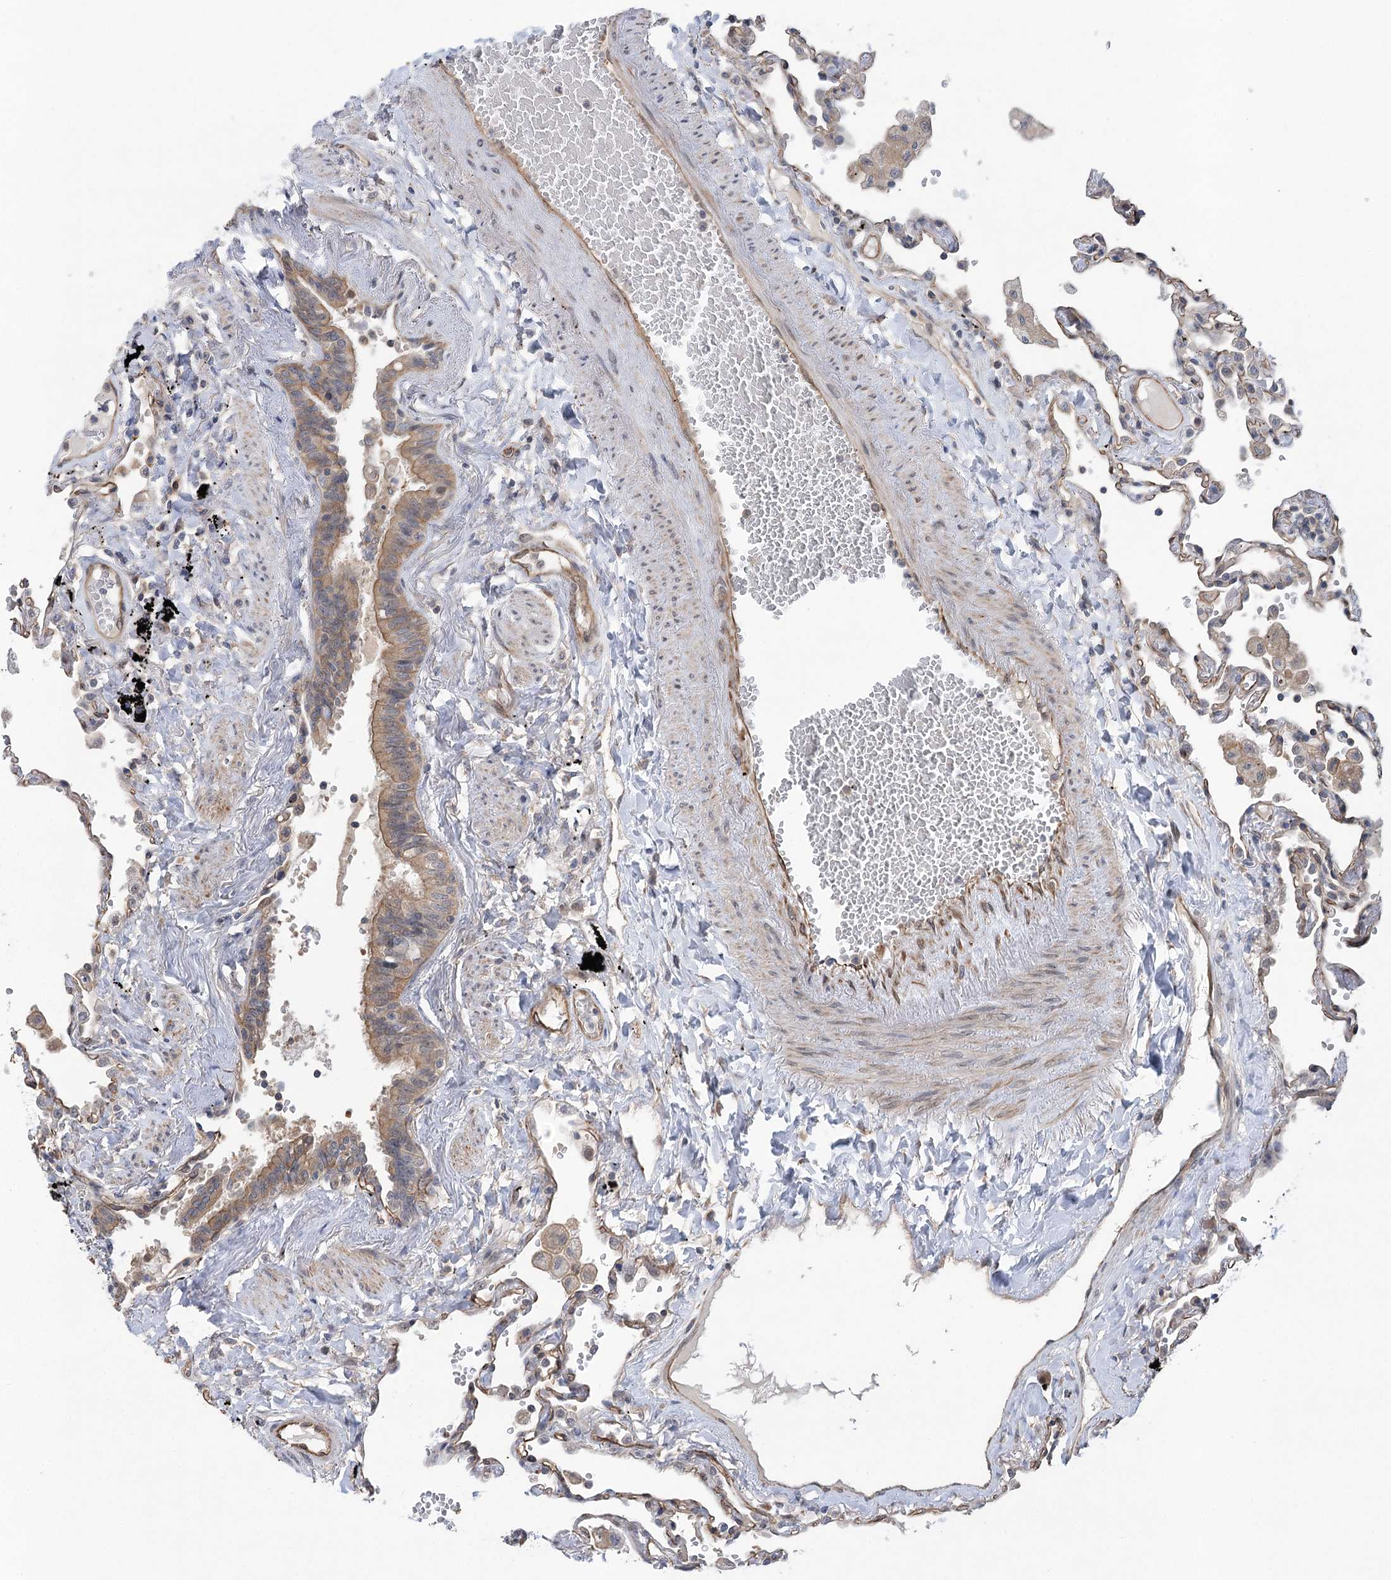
{"staining": {"intensity": "negative", "quantity": "none", "location": "none"}, "tissue": "lung", "cell_type": "Alveolar cells", "image_type": "normal", "snomed": [{"axis": "morphology", "description": "Normal tissue, NOS"}, {"axis": "topography", "description": "Lung"}], "caption": "High power microscopy image of an IHC micrograph of normal lung, revealing no significant expression in alveolar cells.", "gene": "RWDD4", "patient": {"sex": "female", "age": 67}}